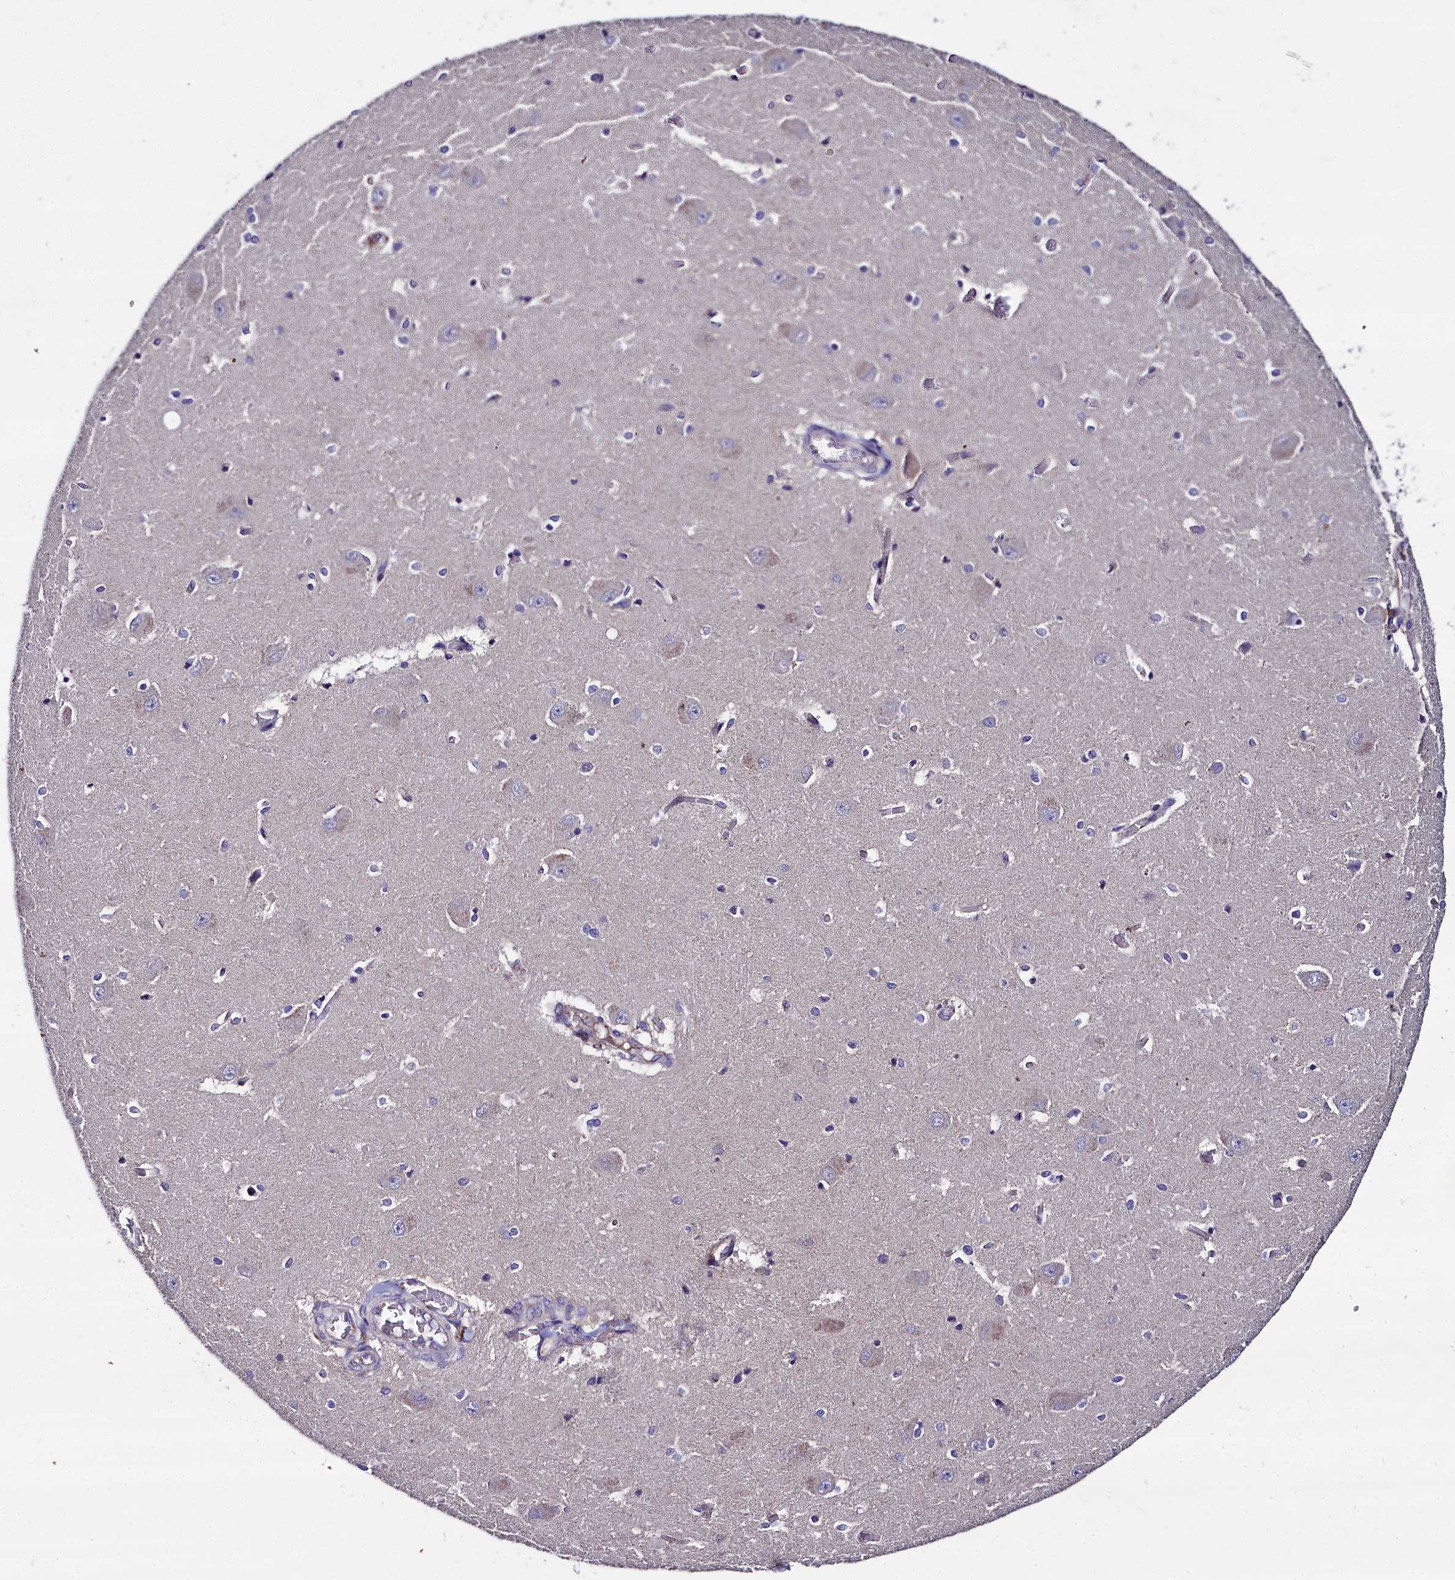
{"staining": {"intensity": "negative", "quantity": "none", "location": "none"}, "tissue": "caudate", "cell_type": "Glial cells", "image_type": "normal", "snomed": [{"axis": "morphology", "description": "Normal tissue, NOS"}, {"axis": "topography", "description": "Lateral ventricle wall"}], "caption": "Protein analysis of benign caudate demonstrates no significant staining in glial cells.", "gene": "NT5M", "patient": {"sex": "male", "age": 37}}